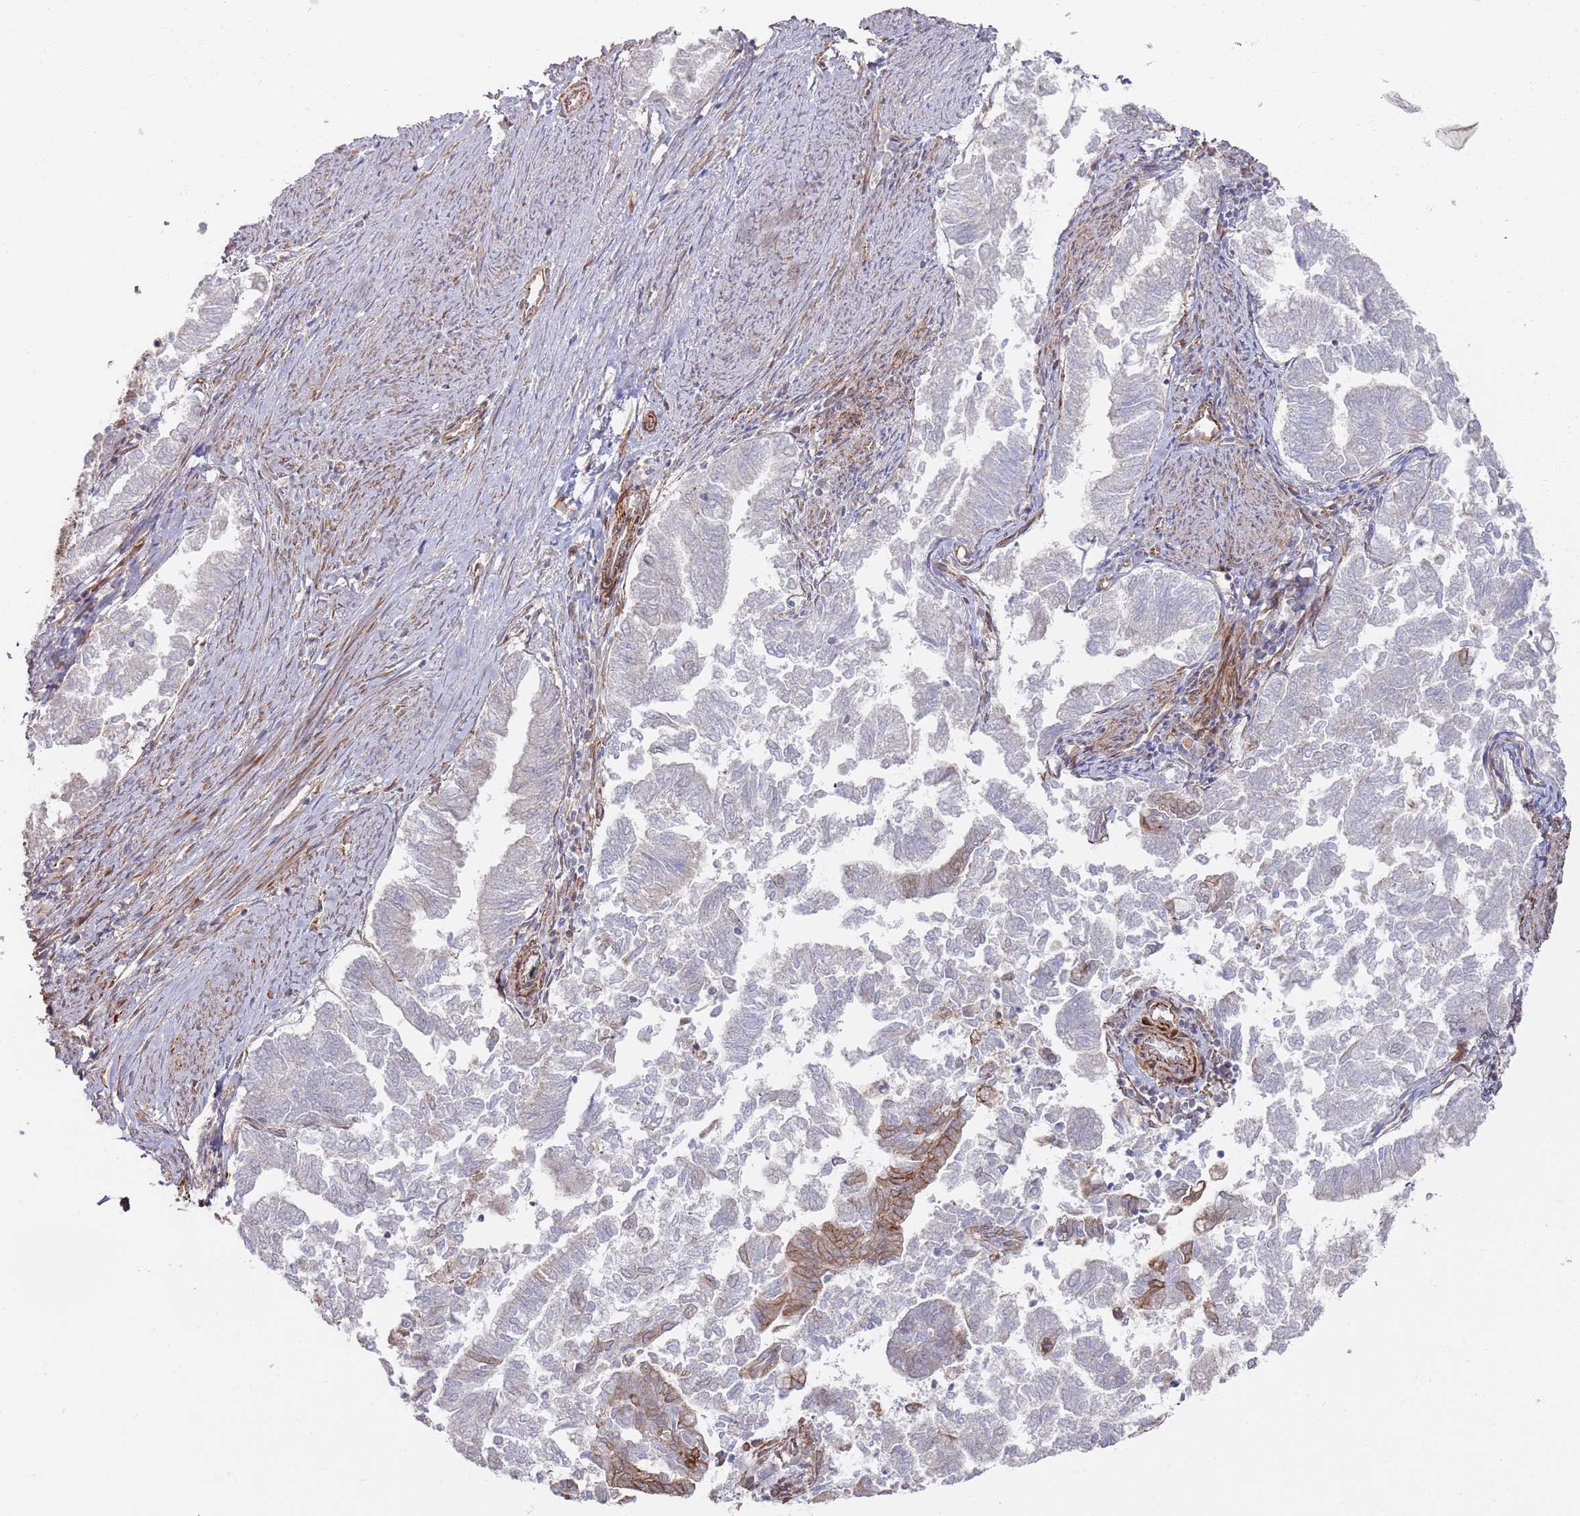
{"staining": {"intensity": "moderate", "quantity": "<25%", "location": "cytoplasmic/membranous"}, "tissue": "endometrial cancer", "cell_type": "Tumor cells", "image_type": "cancer", "snomed": [{"axis": "morphology", "description": "Adenocarcinoma, NOS"}, {"axis": "topography", "description": "Endometrium"}], "caption": "Endometrial cancer (adenocarcinoma) tissue shows moderate cytoplasmic/membranous staining in approximately <25% of tumor cells, visualized by immunohistochemistry. (brown staining indicates protein expression, while blue staining denotes nuclei).", "gene": "PHF21A", "patient": {"sex": "female", "age": 79}}